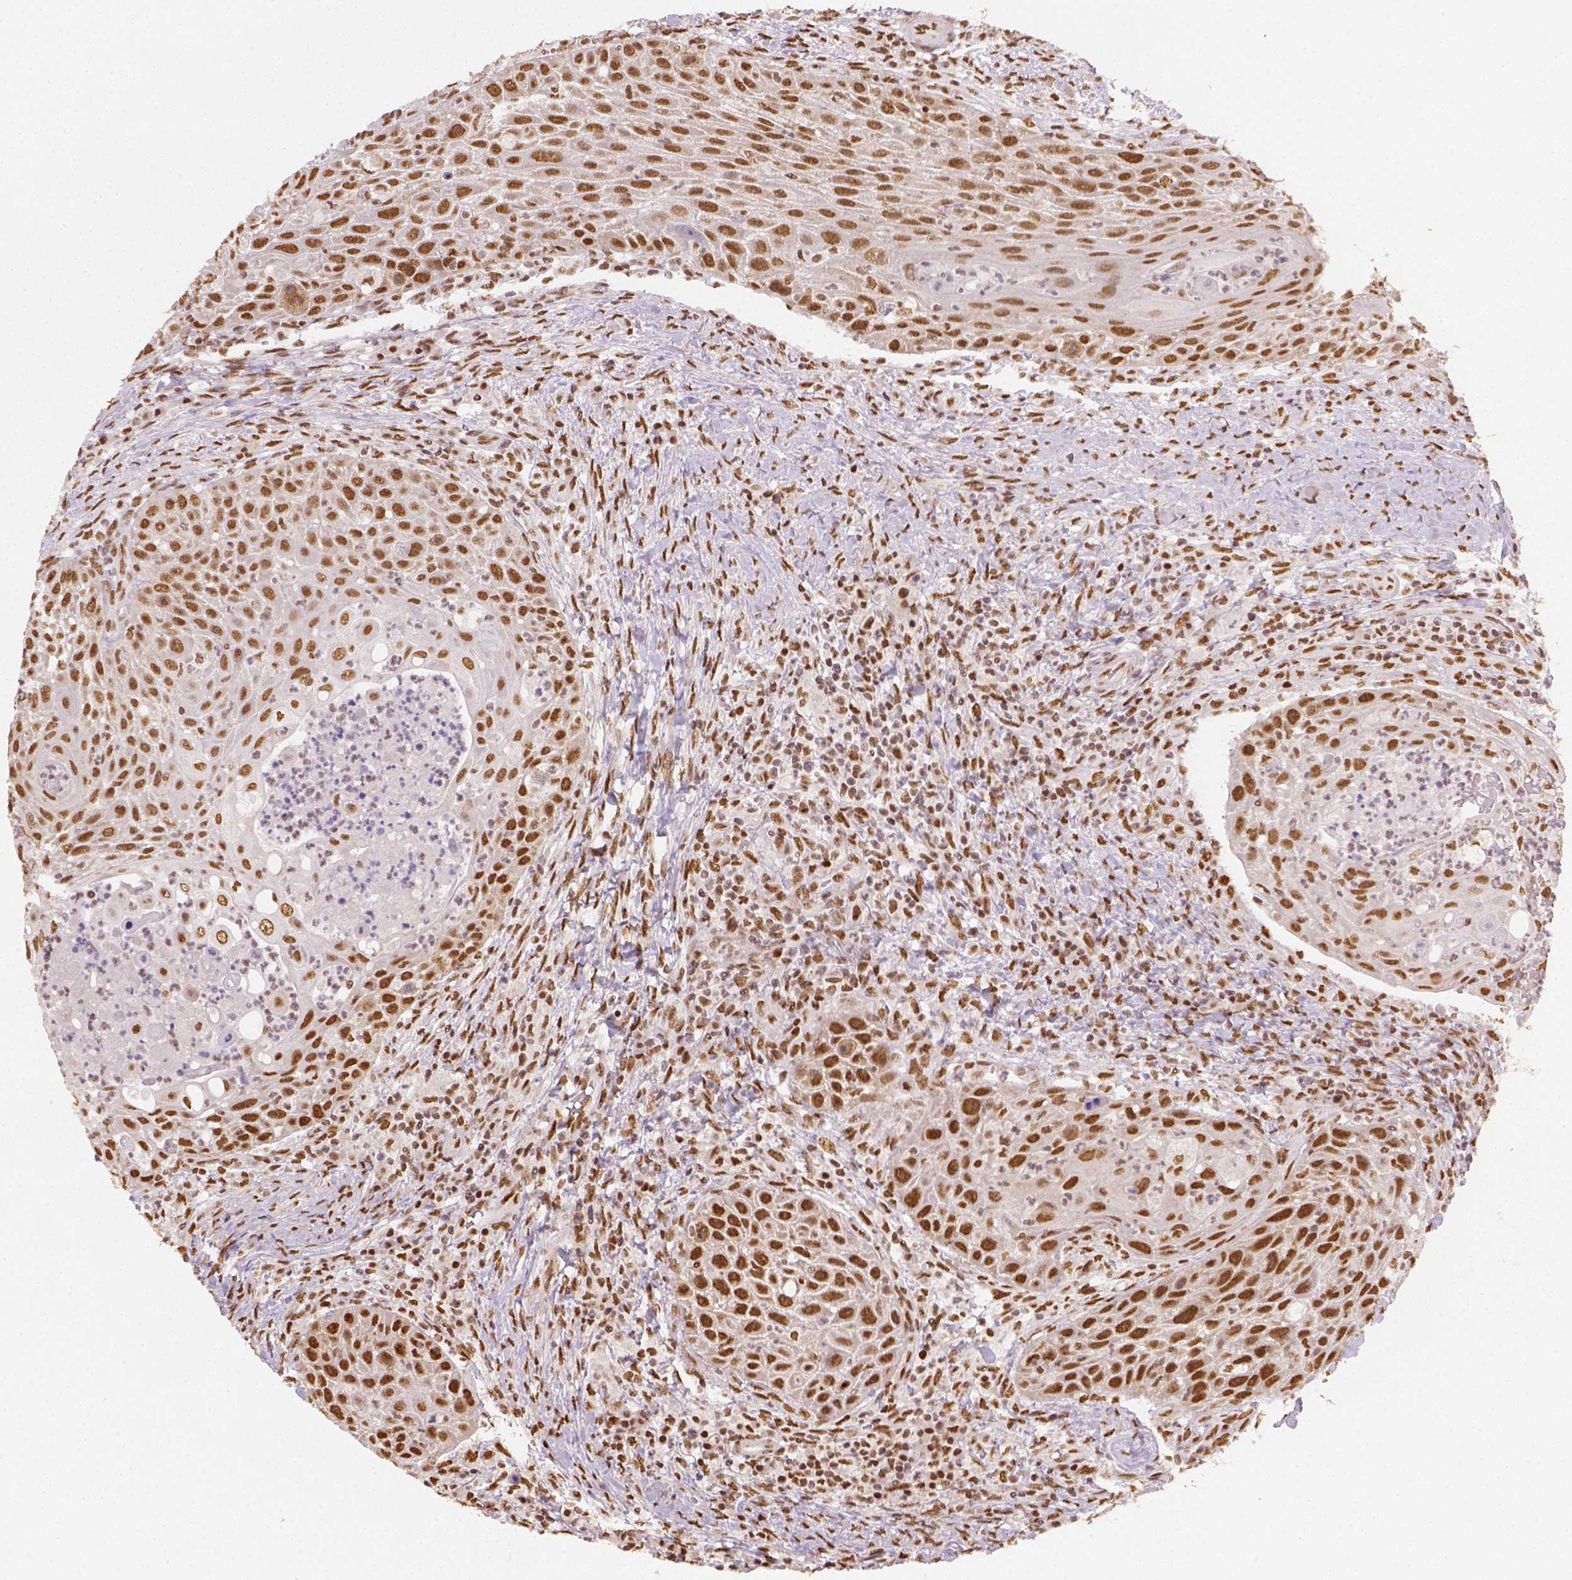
{"staining": {"intensity": "moderate", "quantity": ">75%", "location": "nuclear"}, "tissue": "head and neck cancer", "cell_type": "Tumor cells", "image_type": "cancer", "snomed": [{"axis": "morphology", "description": "Squamous cell carcinoma, NOS"}, {"axis": "topography", "description": "Head-Neck"}], "caption": "Immunohistochemistry (IHC) micrograph of human head and neck squamous cell carcinoma stained for a protein (brown), which displays medium levels of moderate nuclear expression in approximately >75% of tumor cells.", "gene": "FANCE", "patient": {"sex": "male", "age": 69}}